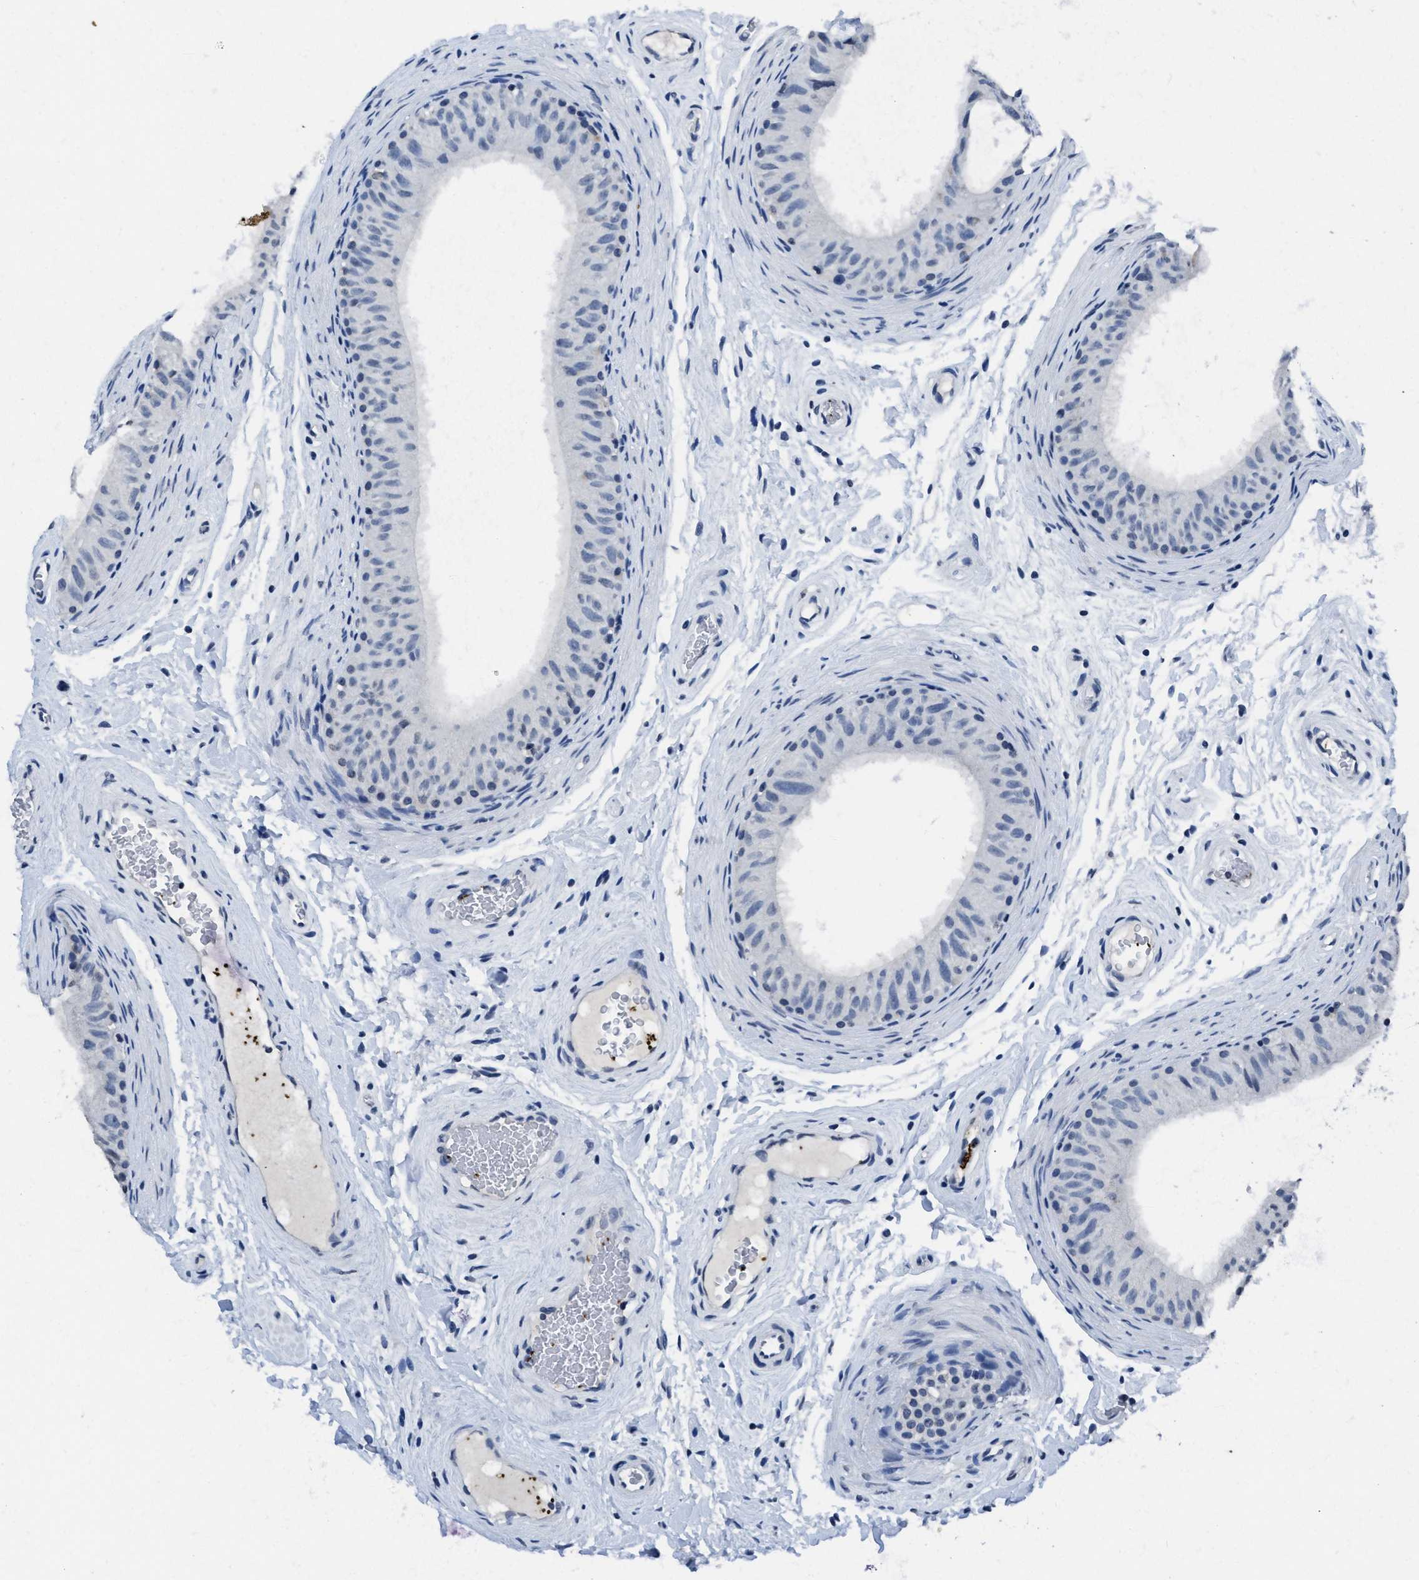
{"staining": {"intensity": "weak", "quantity": "<25%", "location": "cytoplasmic/membranous"}, "tissue": "epididymis", "cell_type": "Glandular cells", "image_type": "normal", "snomed": [{"axis": "morphology", "description": "Normal tissue, NOS"}, {"axis": "topography", "description": "Epididymis"}], "caption": "Immunohistochemical staining of unremarkable human epididymis displays no significant expression in glandular cells. (DAB (3,3'-diaminobenzidine) immunohistochemistry (IHC) with hematoxylin counter stain).", "gene": "ITGA2B", "patient": {"sex": "male", "age": 34}}